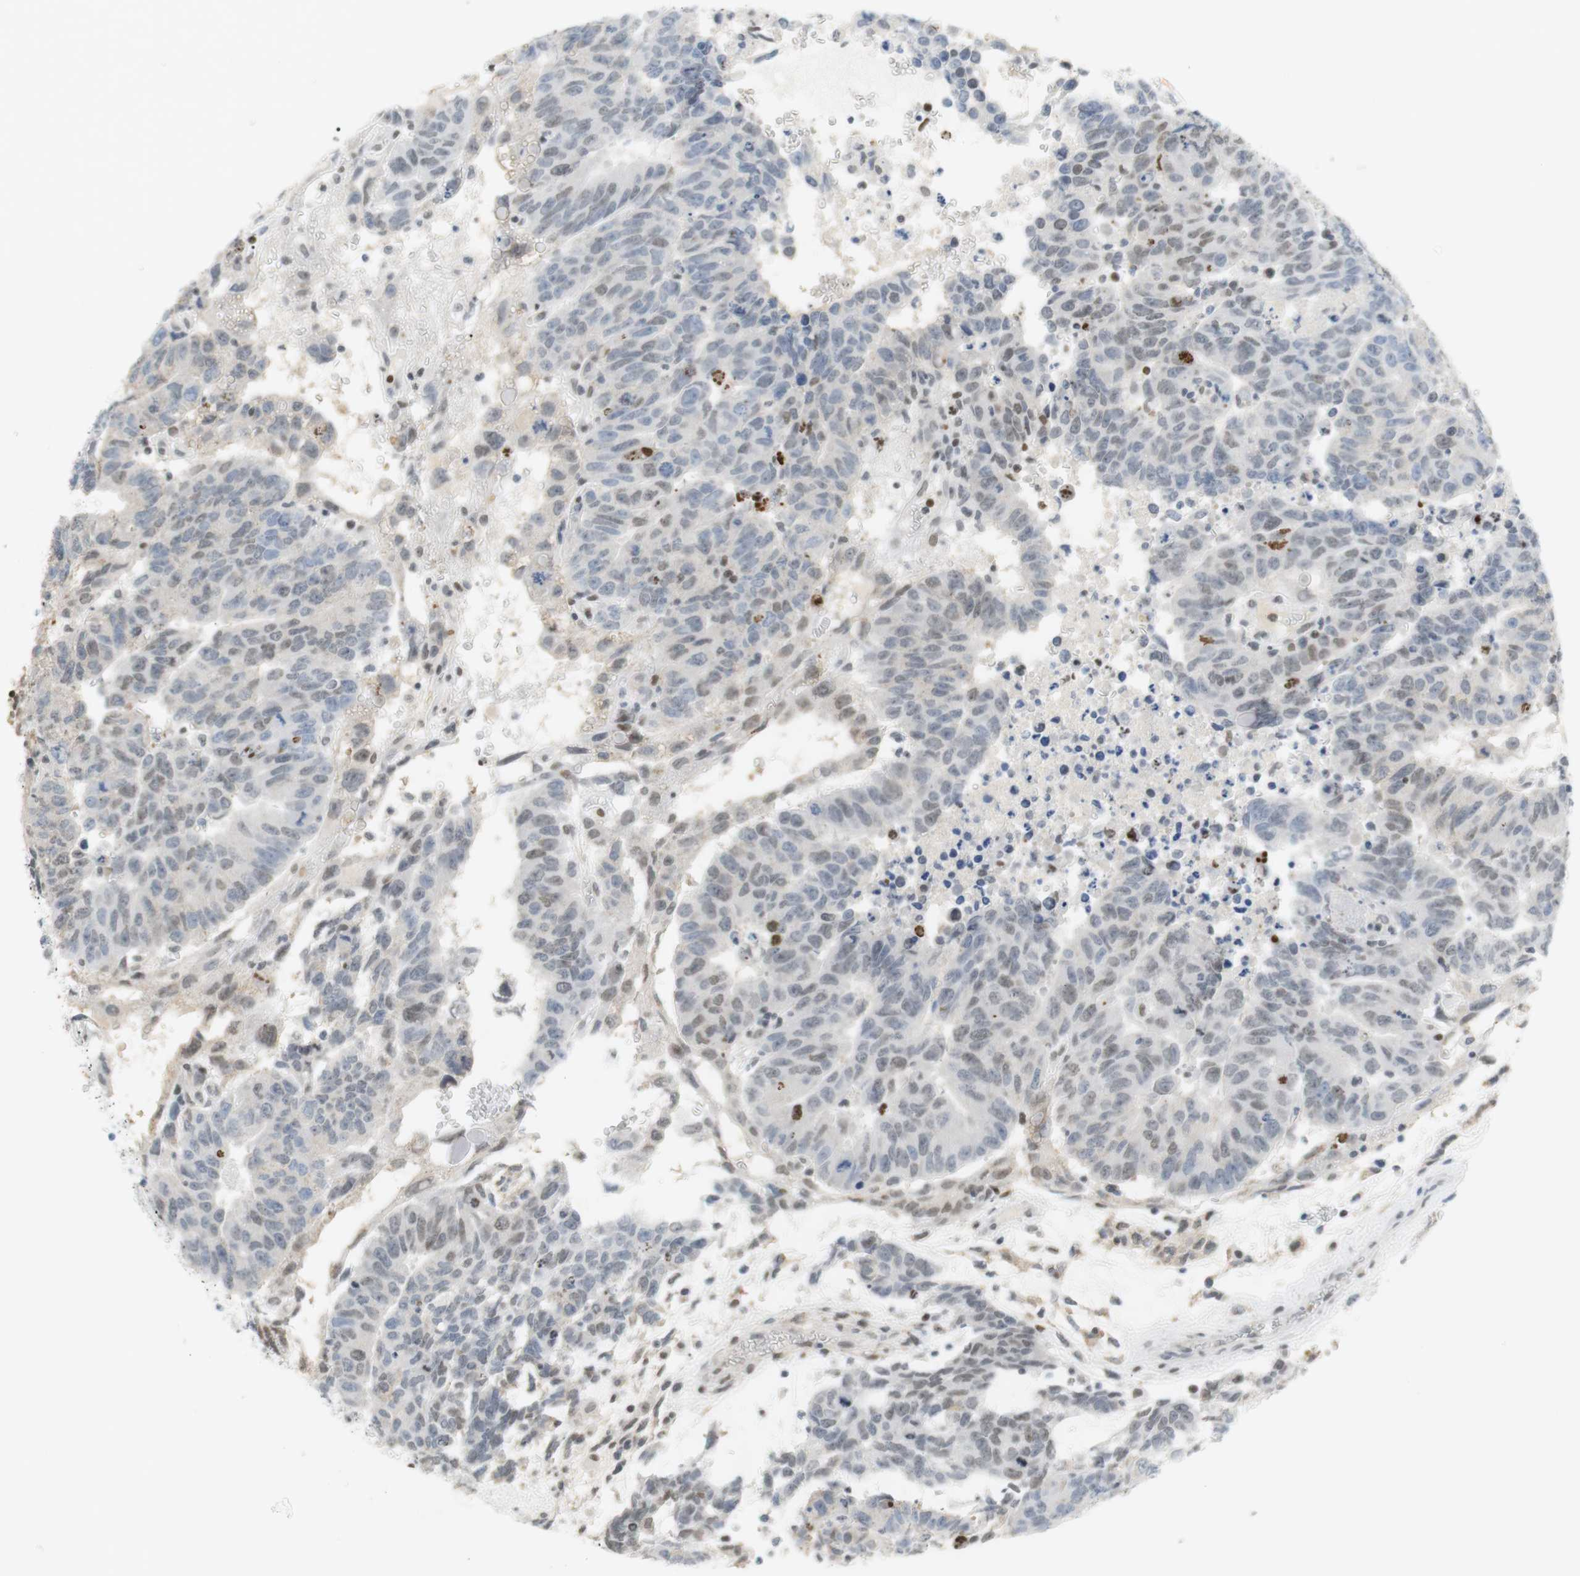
{"staining": {"intensity": "weak", "quantity": "<25%", "location": "nuclear"}, "tissue": "testis cancer", "cell_type": "Tumor cells", "image_type": "cancer", "snomed": [{"axis": "morphology", "description": "Seminoma, NOS"}, {"axis": "morphology", "description": "Carcinoma, Embryonal, NOS"}, {"axis": "topography", "description": "Testis"}], "caption": "This is a image of IHC staining of testis embryonal carcinoma, which shows no expression in tumor cells.", "gene": "BMI1", "patient": {"sex": "male", "age": 52}}